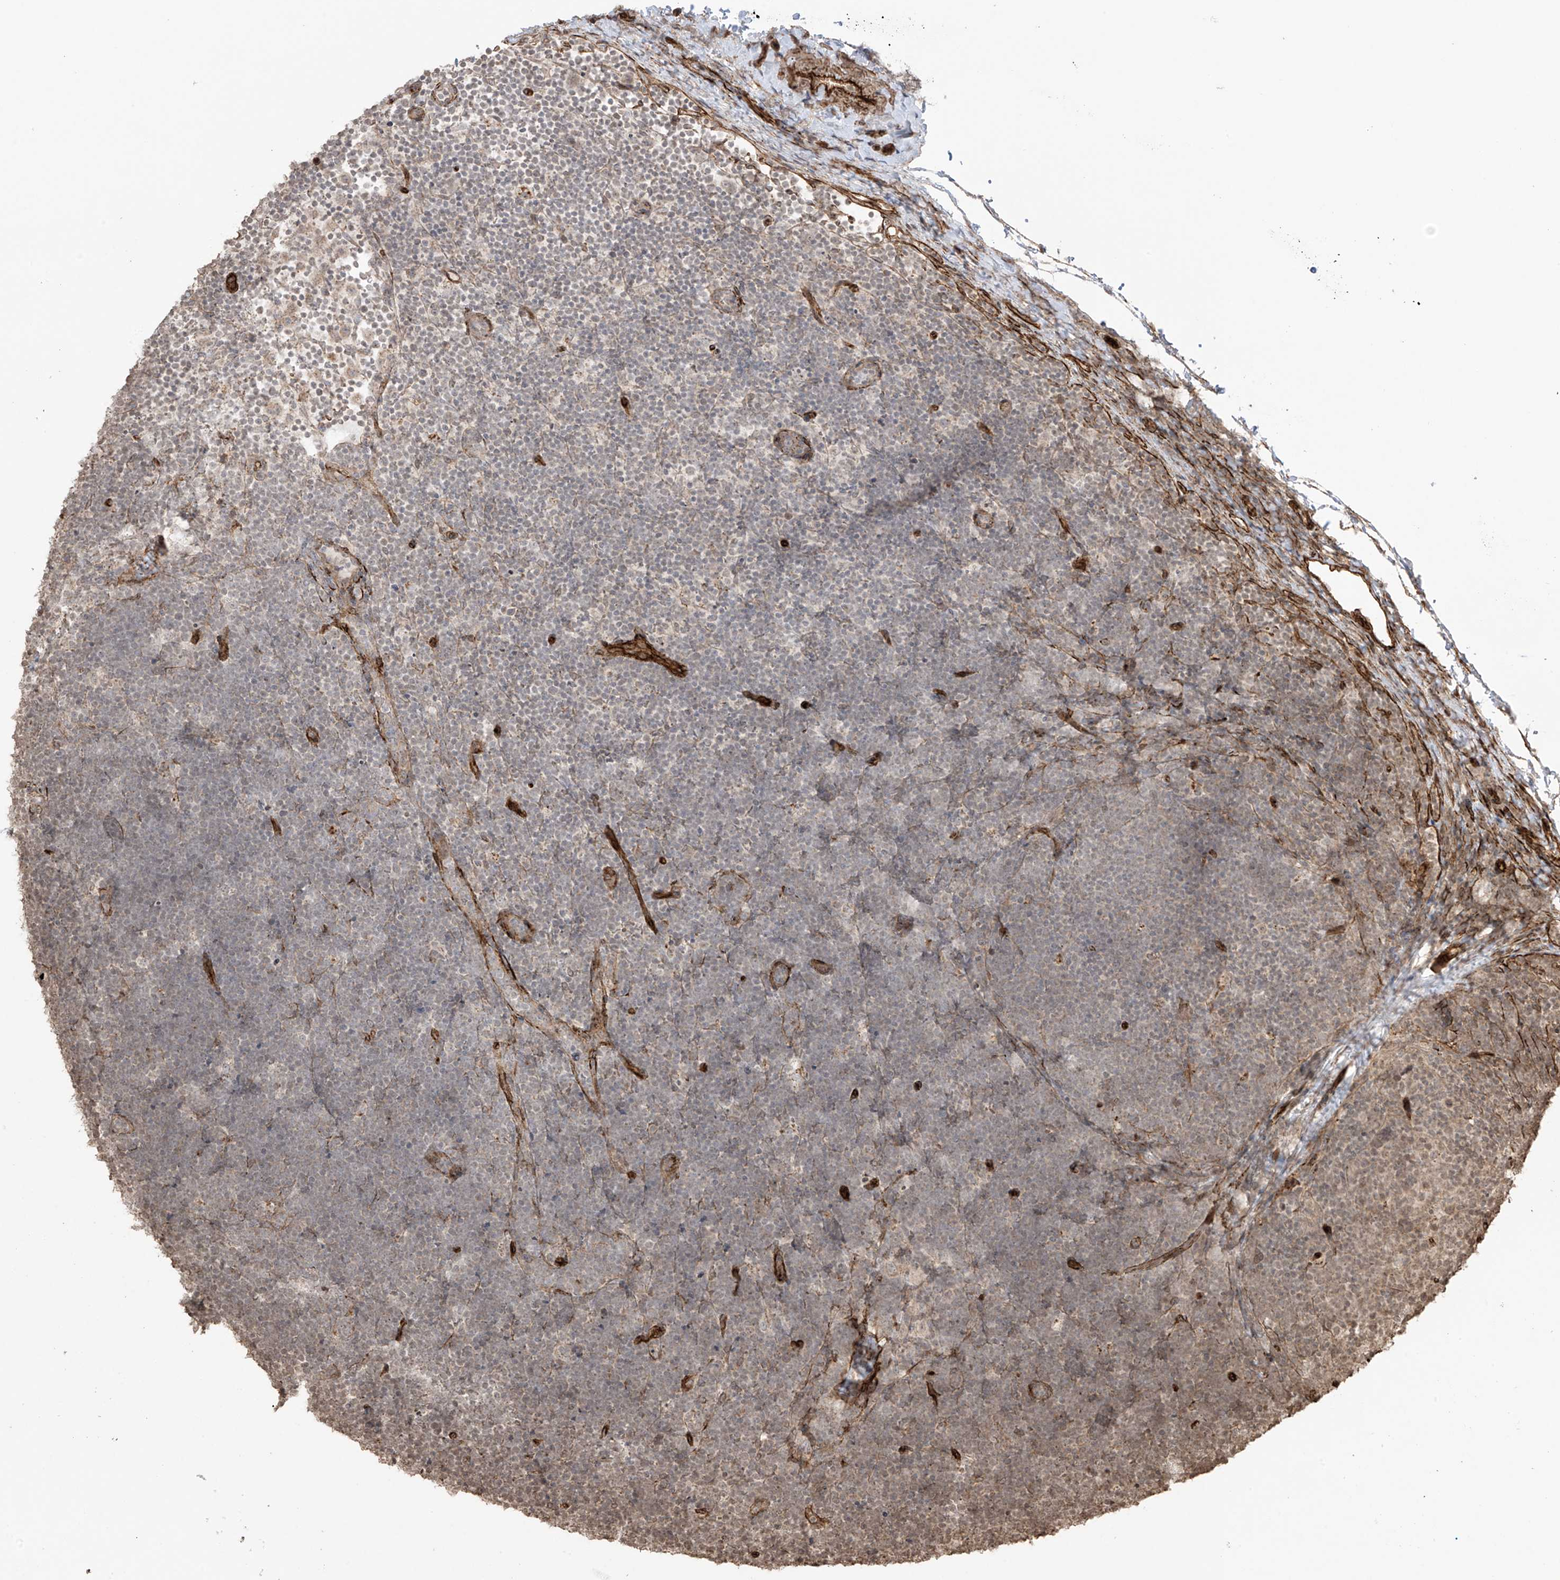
{"staining": {"intensity": "negative", "quantity": "none", "location": "none"}, "tissue": "lymphoma", "cell_type": "Tumor cells", "image_type": "cancer", "snomed": [{"axis": "morphology", "description": "Malignant lymphoma, non-Hodgkin's type, High grade"}, {"axis": "topography", "description": "Lymph node"}], "caption": "Lymphoma stained for a protein using immunohistochemistry shows no staining tumor cells.", "gene": "TTLL5", "patient": {"sex": "male", "age": 13}}